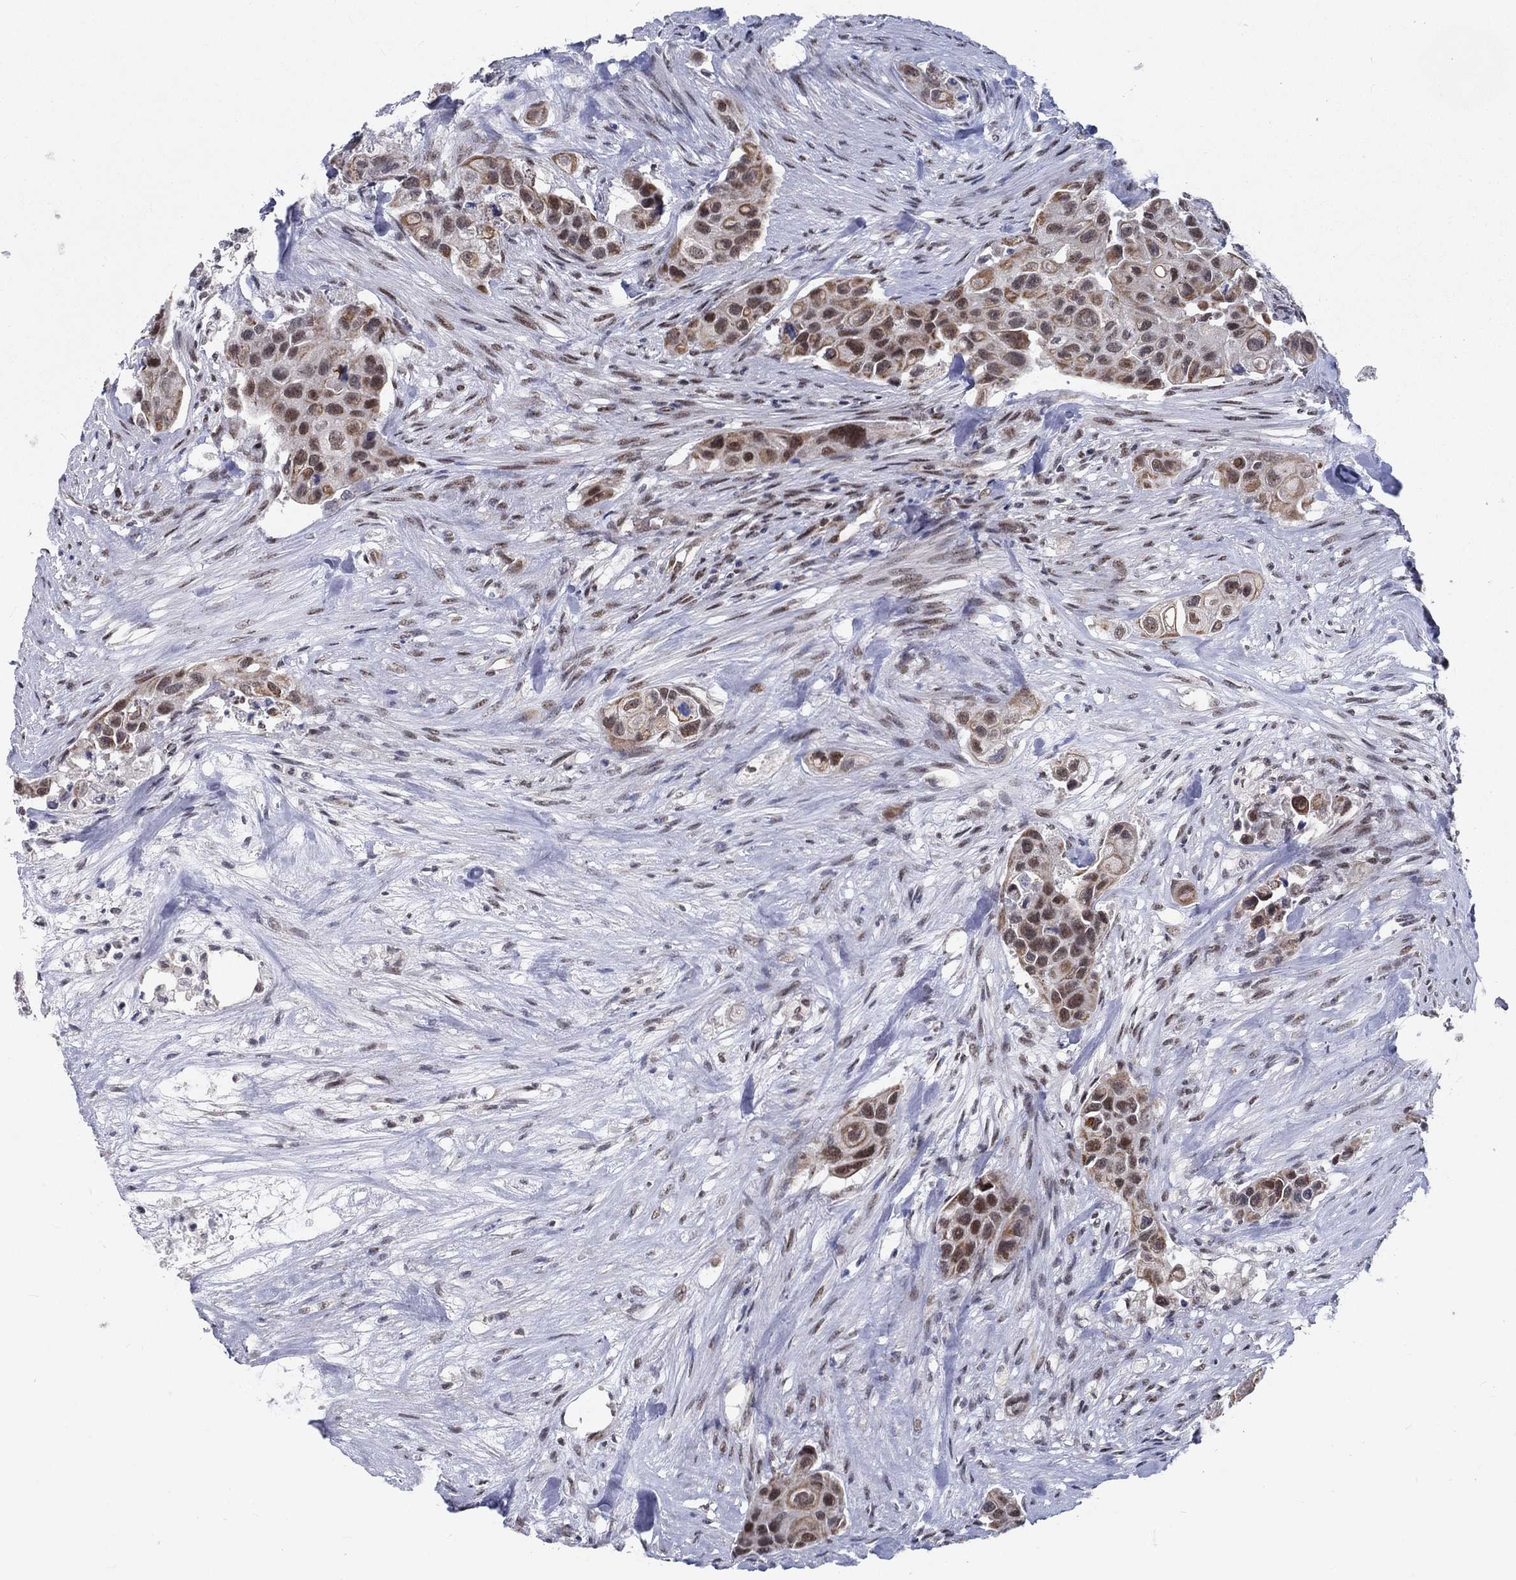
{"staining": {"intensity": "moderate", "quantity": "<25%", "location": "nuclear"}, "tissue": "urothelial cancer", "cell_type": "Tumor cells", "image_type": "cancer", "snomed": [{"axis": "morphology", "description": "Urothelial carcinoma, High grade"}, {"axis": "topography", "description": "Urinary bladder"}], "caption": "IHC image of urothelial cancer stained for a protein (brown), which displays low levels of moderate nuclear staining in approximately <25% of tumor cells.", "gene": "ZBED1", "patient": {"sex": "female", "age": 73}}